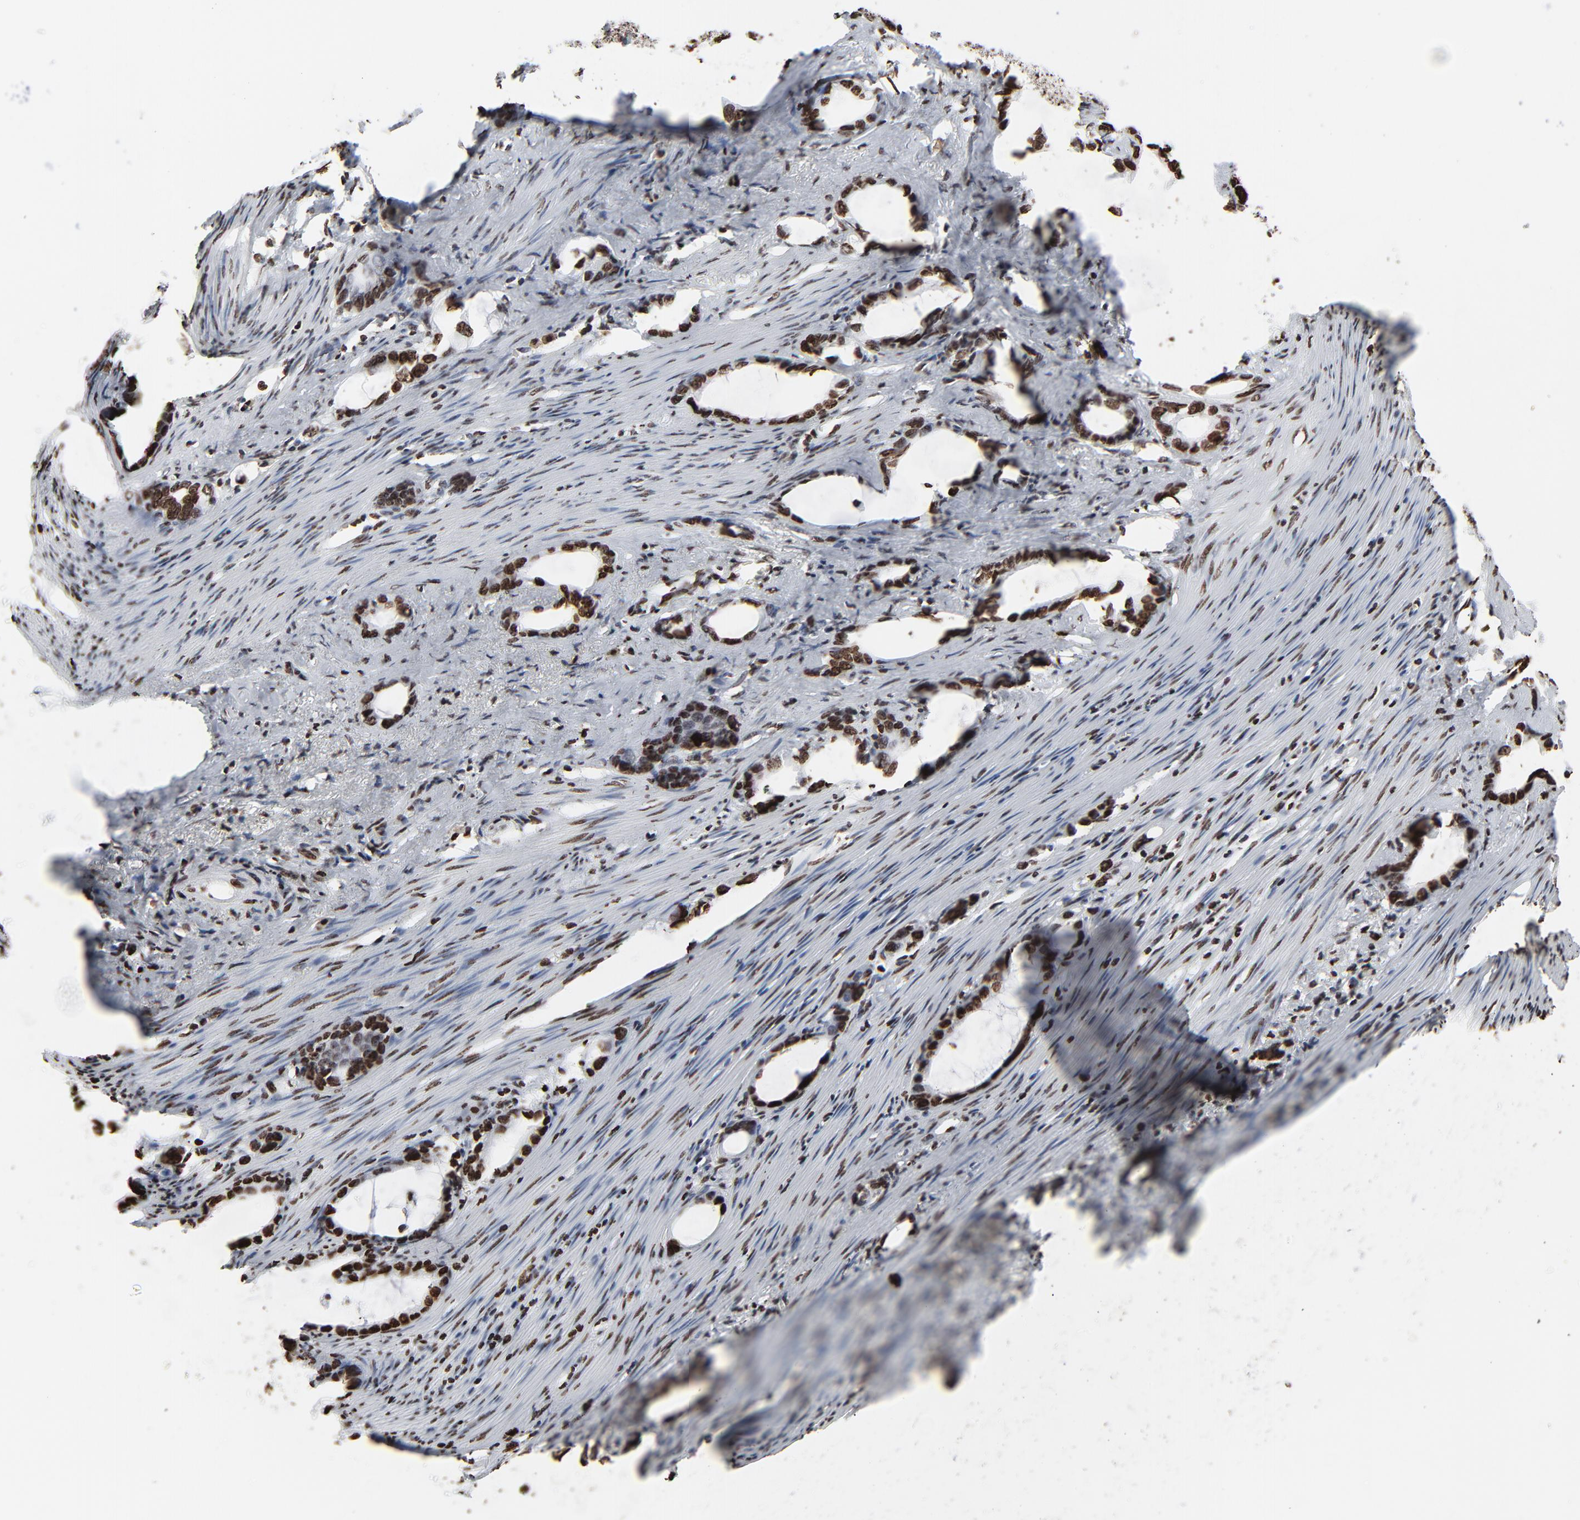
{"staining": {"intensity": "strong", "quantity": ">75%", "location": "nuclear"}, "tissue": "stomach cancer", "cell_type": "Tumor cells", "image_type": "cancer", "snomed": [{"axis": "morphology", "description": "Adenocarcinoma, NOS"}, {"axis": "topography", "description": "Stomach"}], "caption": "Stomach adenocarcinoma tissue demonstrates strong nuclear staining in approximately >75% of tumor cells, visualized by immunohistochemistry.", "gene": "H3-4", "patient": {"sex": "female", "age": 75}}